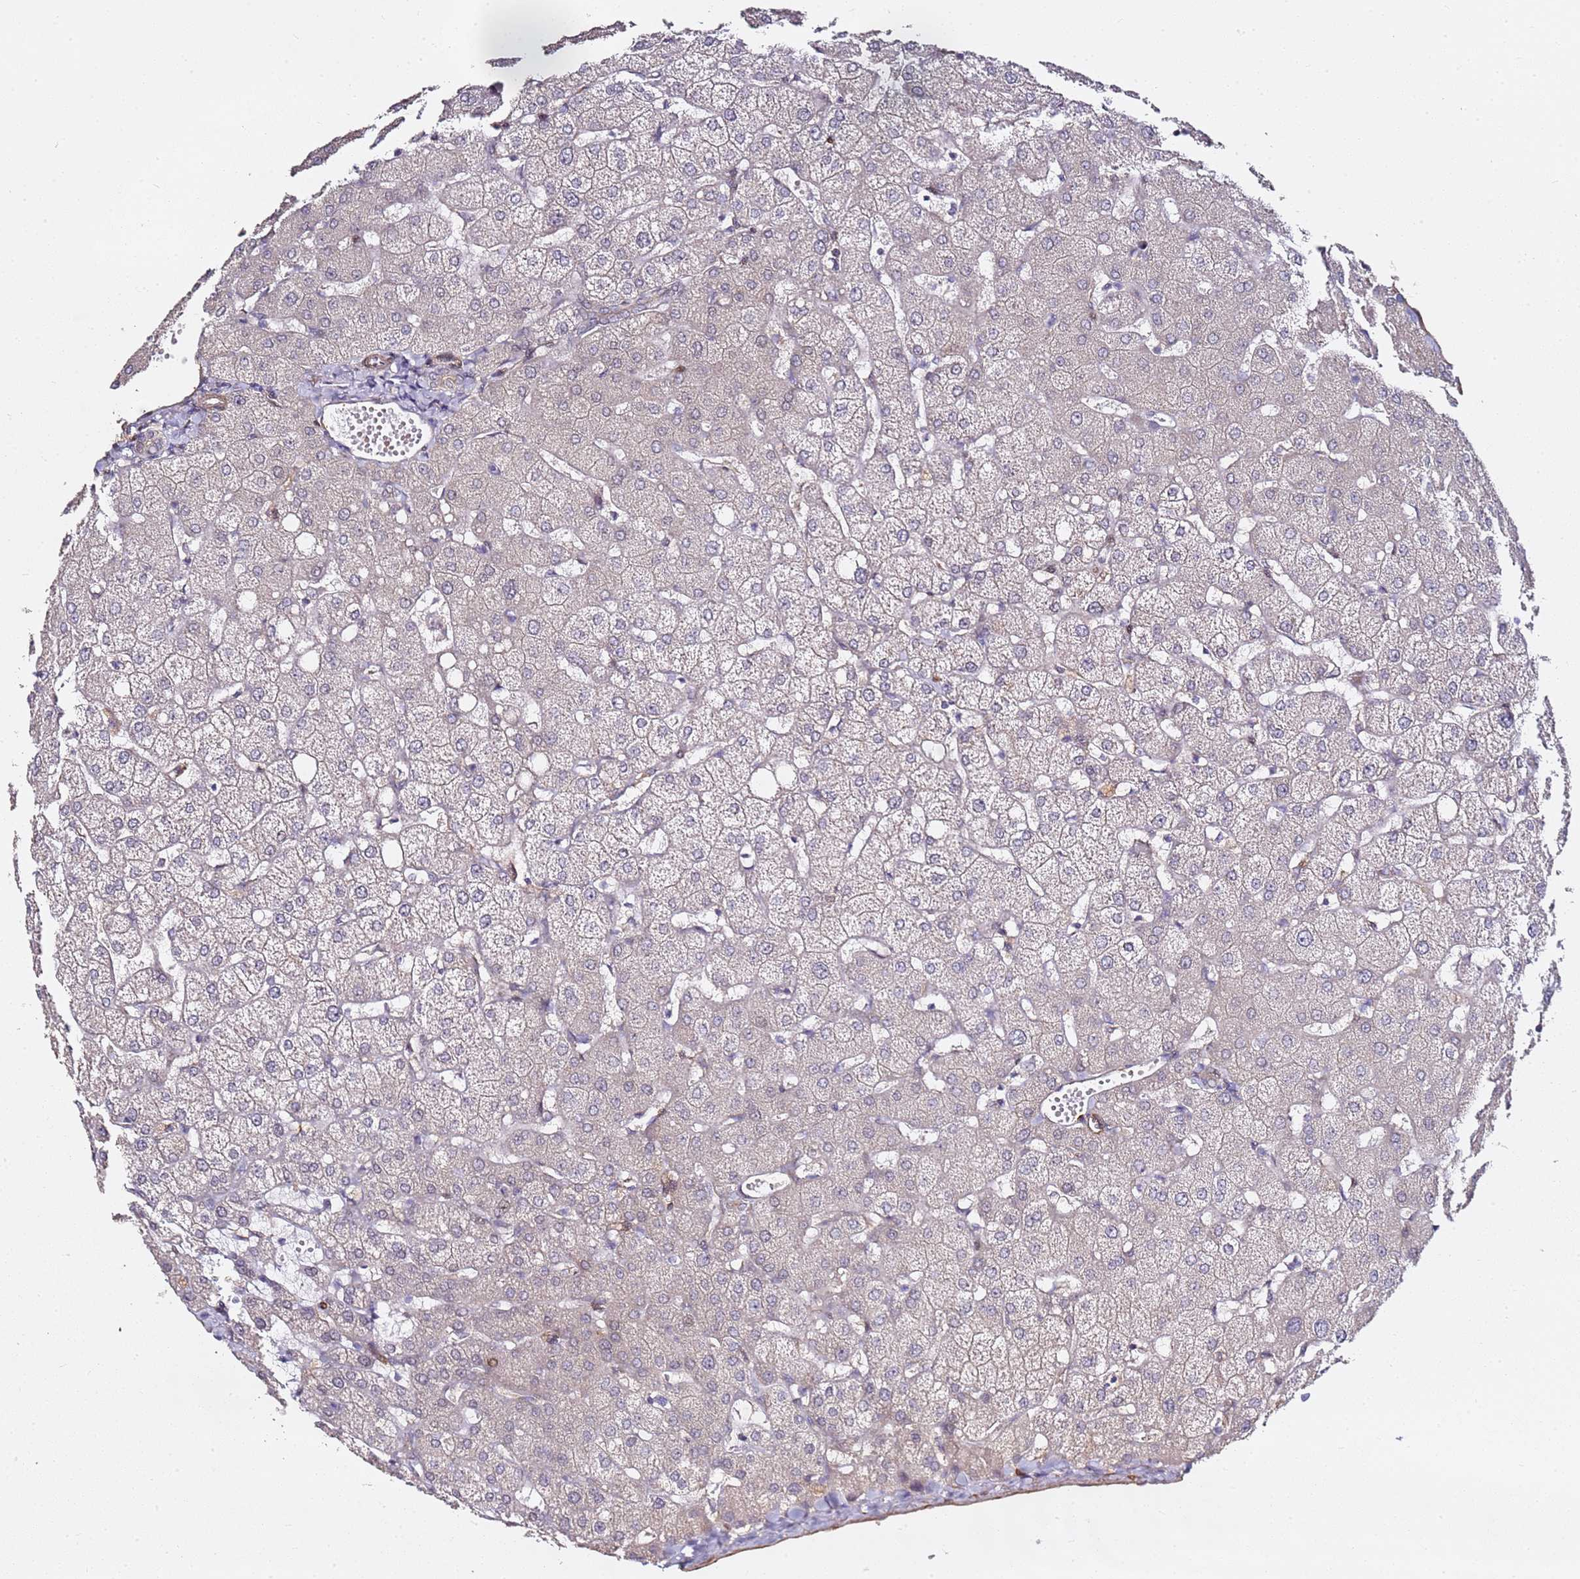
{"staining": {"intensity": "negative", "quantity": "none", "location": "none"}, "tissue": "liver", "cell_type": "Cholangiocytes", "image_type": "normal", "snomed": [{"axis": "morphology", "description": "Normal tissue, NOS"}, {"axis": "topography", "description": "Liver"}], "caption": "The image exhibits no staining of cholangiocytes in benign liver.", "gene": "EPS8L1", "patient": {"sex": "female", "age": 54}}